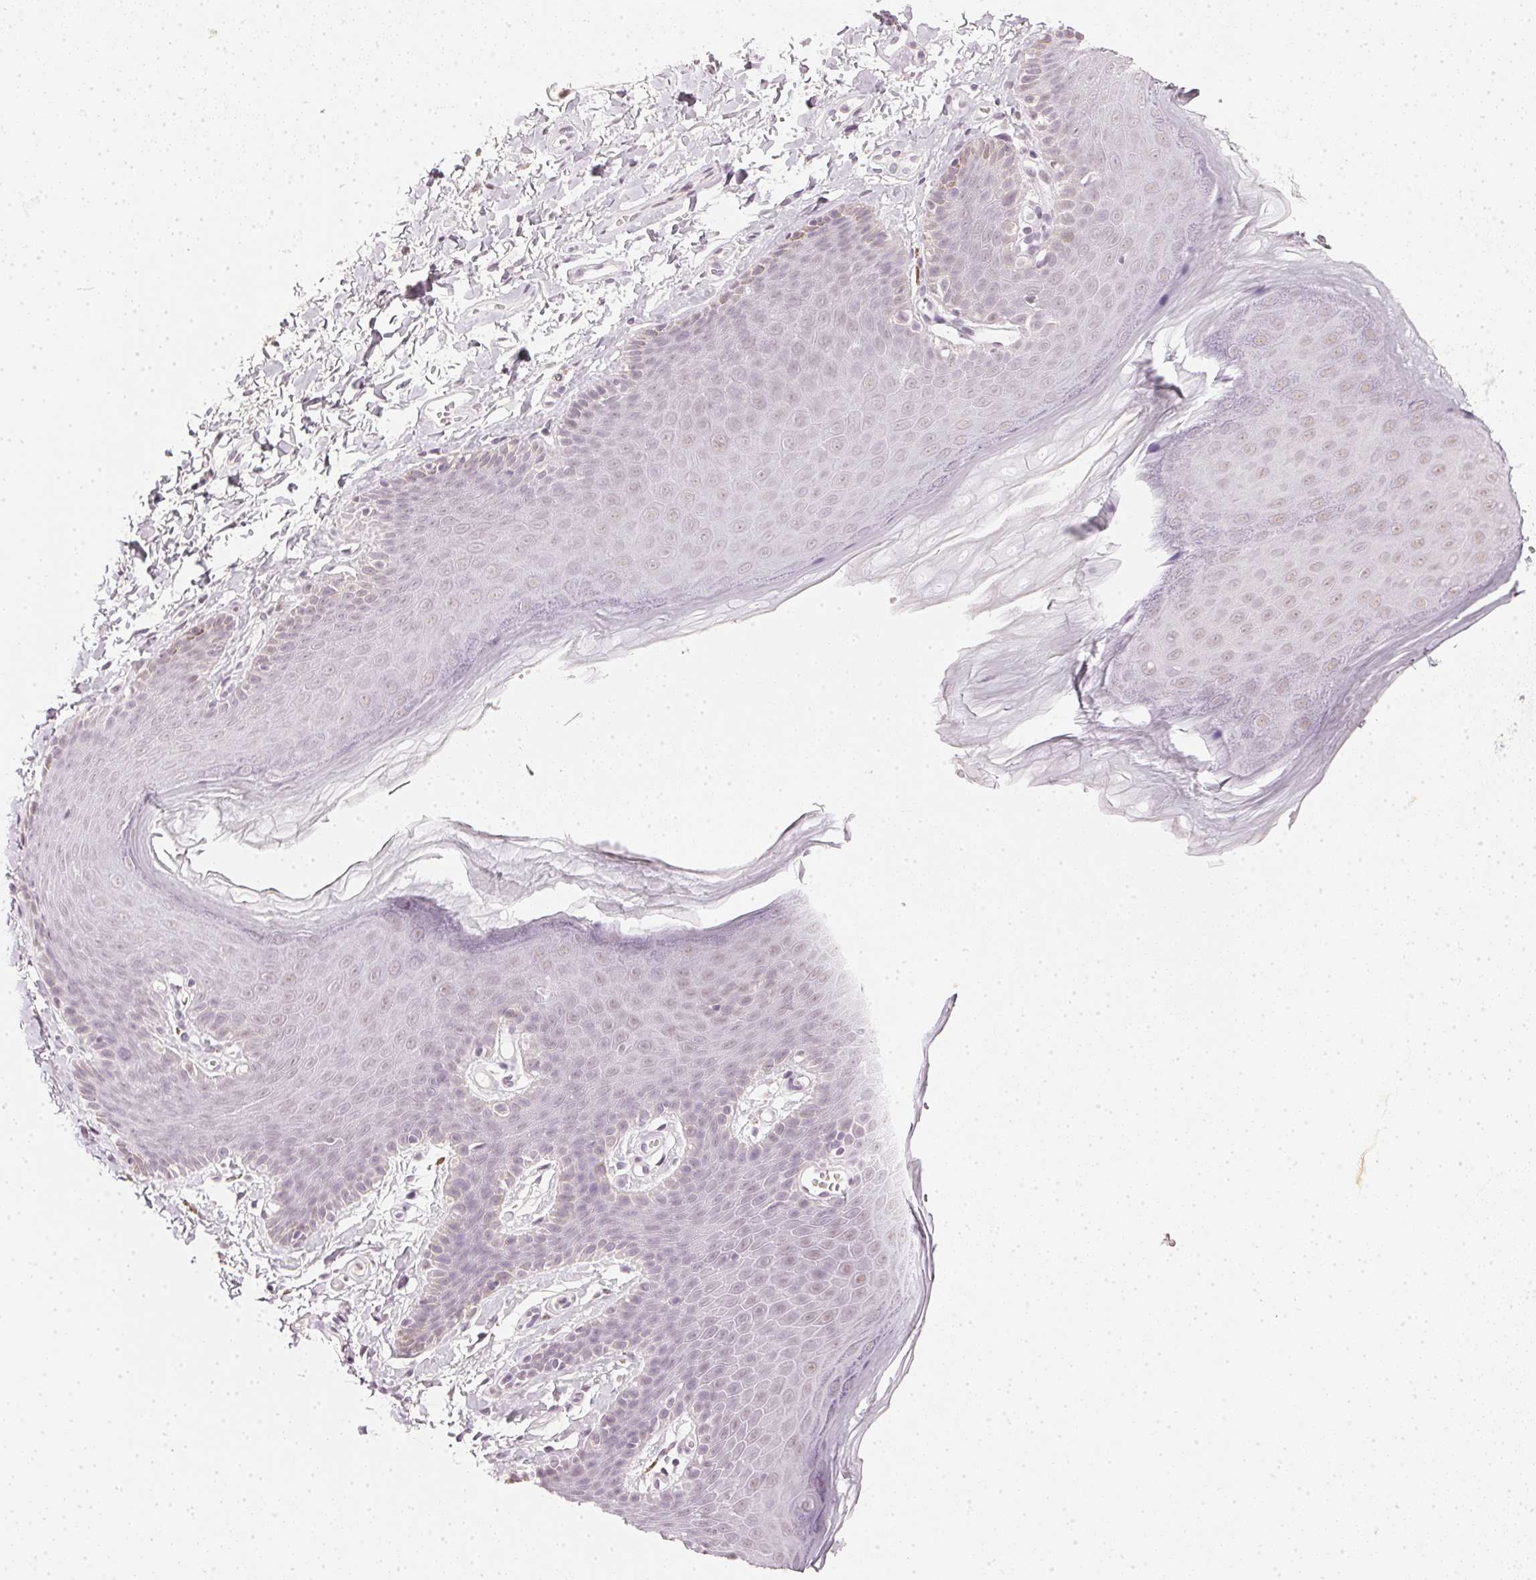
{"staining": {"intensity": "weak", "quantity": "25%-75%", "location": "nuclear"}, "tissue": "skin", "cell_type": "Epidermal cells", "image_type": "normal", "snomed": [{"axis": "morphology", "description": "Normal tissue, NOS"}, {"axis": "topography", "description": "Anal"}], "caption": "This micrograph displays immunohistochemistry (IHC) staining of unremarkable human skin, with low weak nuclear positivity in about 25%-75% of epidermal cells.", "gene": "DNAJC6", "patient": {"sex": "male", "age": 53}}